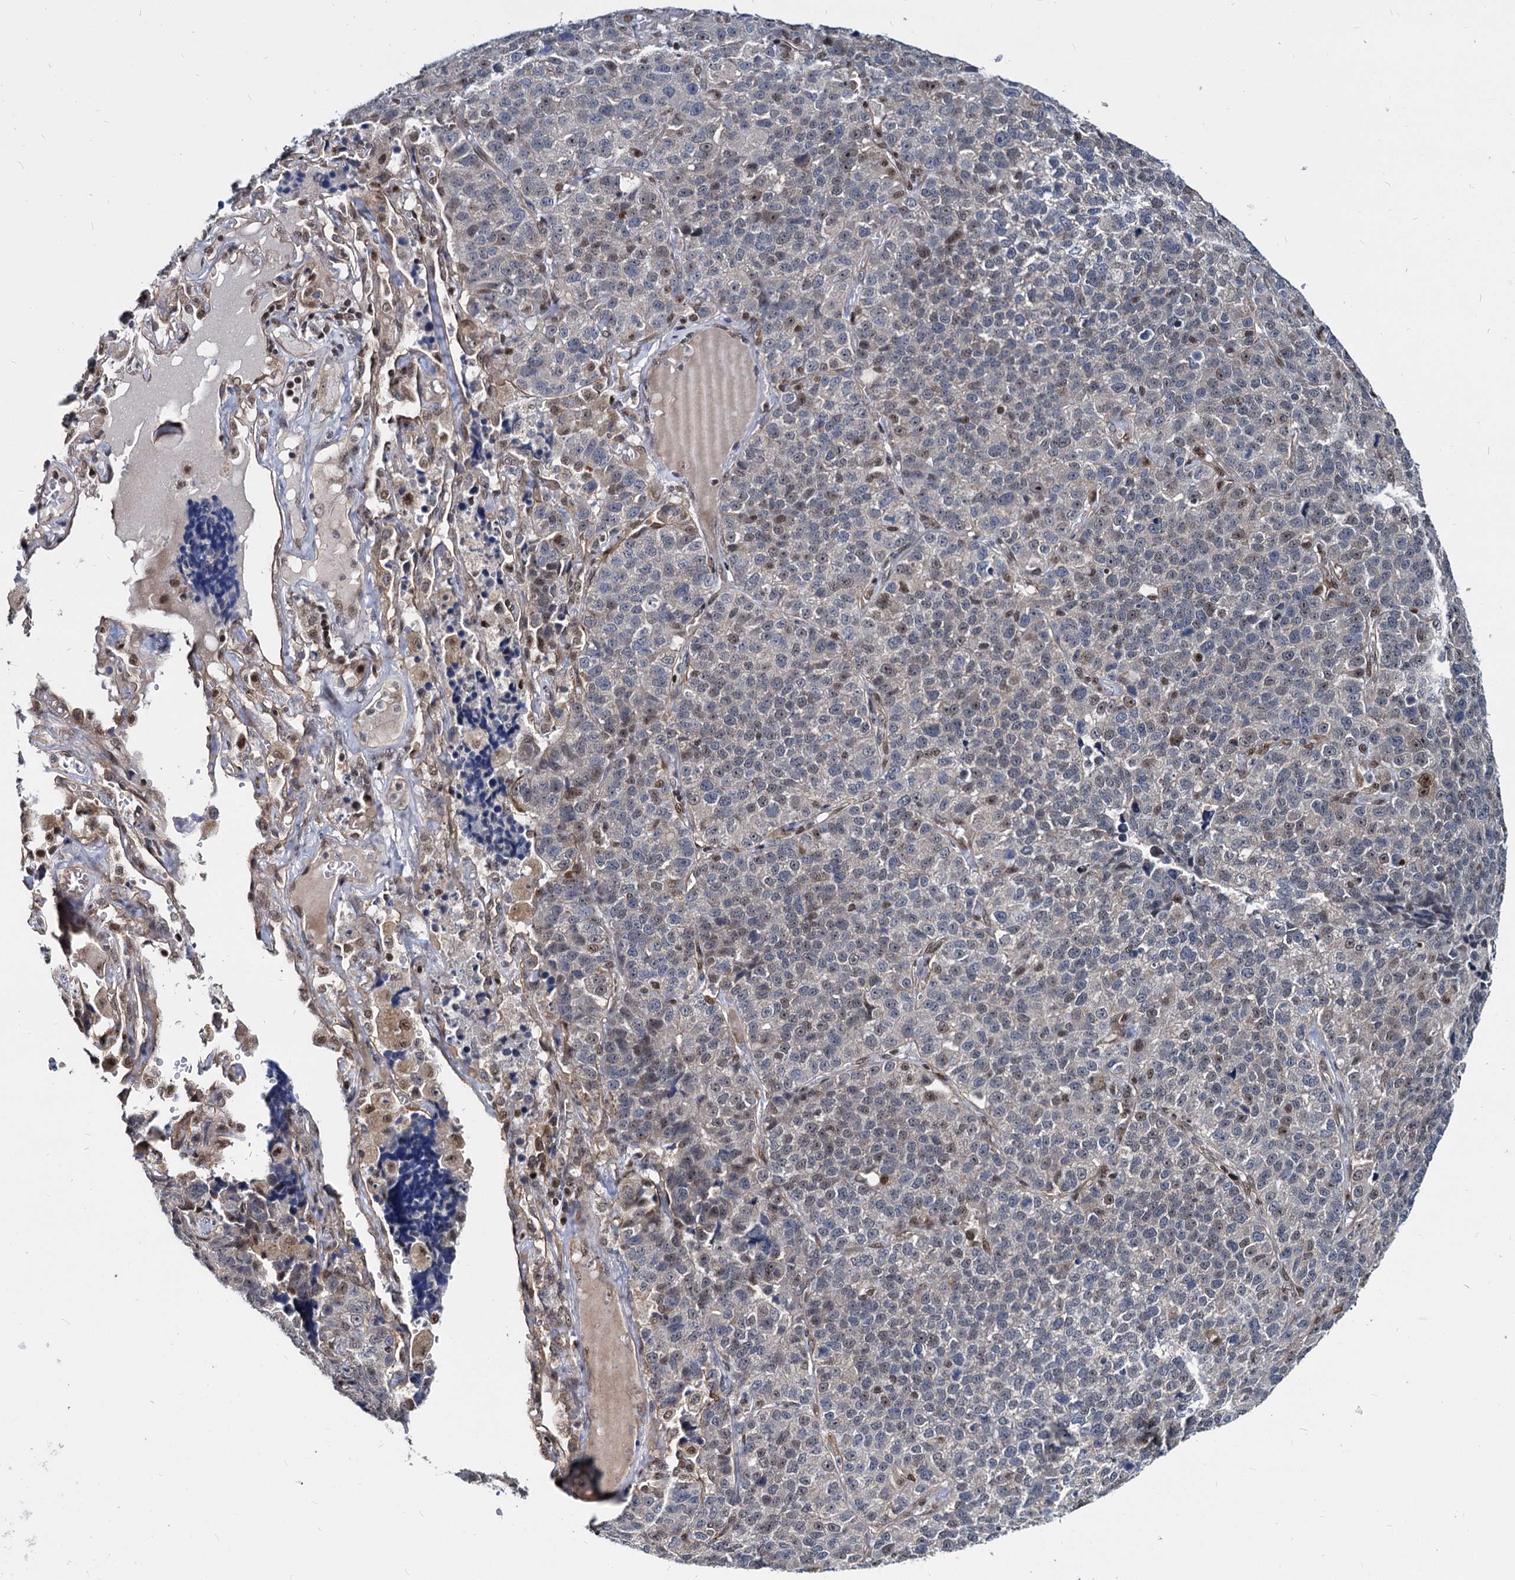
{"staining": {"intensity": "weak", "quantity": "25%-75%", "location": "nuclear"}, "tissue": "lung cancer", "cell_type": "Tumor cells", "image_type": "cancer", "snomed": [{"axis": "morphology", "description": "Adenocarcinoma, NOS"}, {"axis": "topography", "description": "Lung"}], "caption": "IHC histopathology image of lung cancer (adenocarcinoma) stained for a protein (brown), which shows low levels of weak nuclear positivity in about 25%-75% of tumor cells.", "gene": "UBLCP1", "patient": {"sex": "male", "age": 49}}